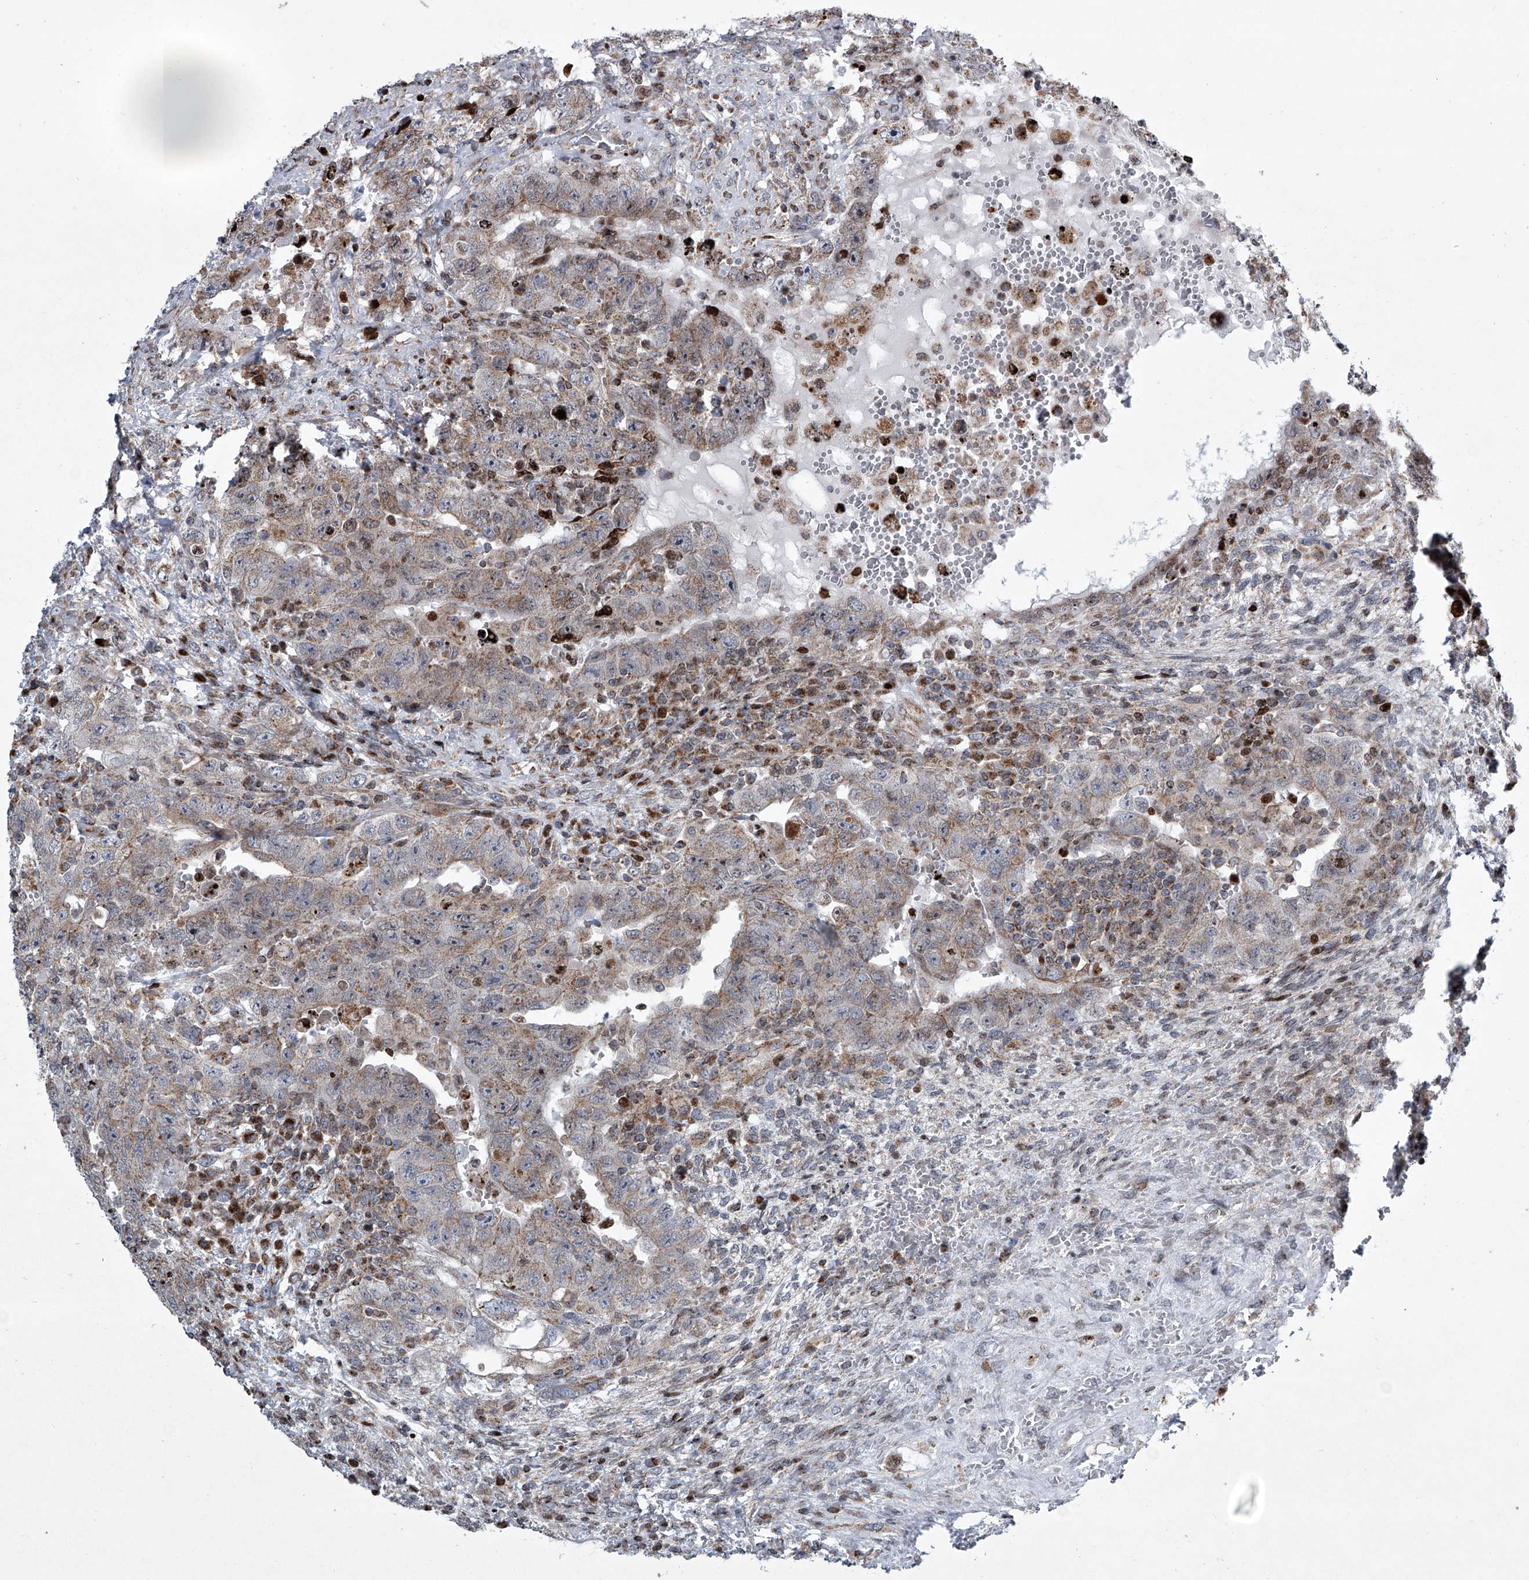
{"staining": {"intensity": "weak", "quantity": "25%-75%", "location": "cytoplasmic/membranous"}, "tissue": "testis cancer", "cell_type": "Tumor cells", "image_type": "cancer", "snomed": [{"axis": "morphology", "description": "Carcinoma, Embryonal, NOS"}, {"axis": "topography", "description": "Testis"}], "caption": "Protein staining by immunohistochemistry reveals weak cytoplasmic/membranous staining in approximately 25%-75% of tumor cells in testis cancer.", "gene": "STRADA", "patient": {"sex": "male", "age": 26}}